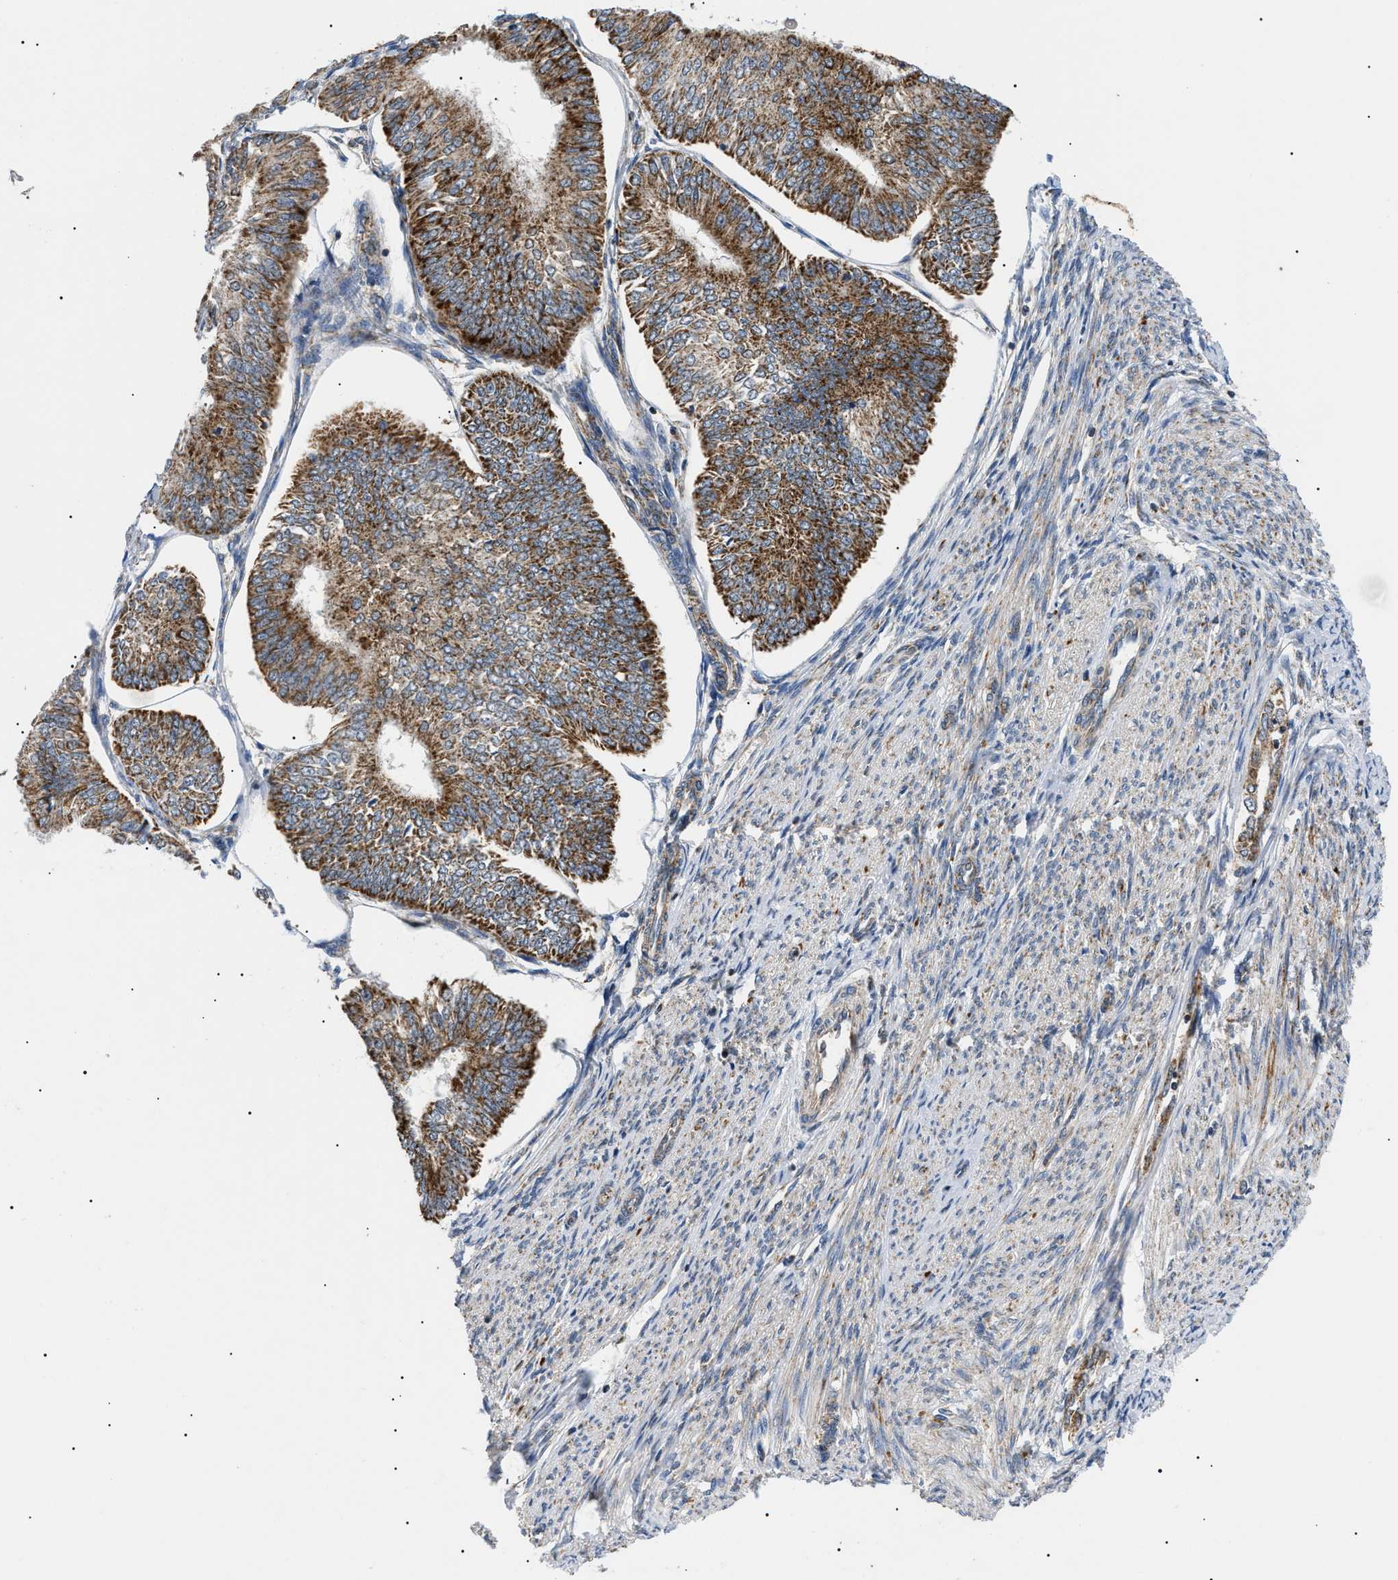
{"staining": {"intensity": "strong", "quantity": ">75%", "location": "cytoplasmic/membranous"}, "tissue": "endometrial cancer", "cell_type": "Tumor cells", "image_type": "cancer", "snomed": [{"axis": "morphology", "description": "Adenocarcinoma, NOS"}, {"axis": "topography", "description": "Endometrium"}], "caption": "An IHC histopathology image of tumor tissue is shown. Protein staining in brown highlights strong cytoplasmic/membranous positivity in adenocarcinoma (endometrial) within tumor cells.", "gene": "TOMM6", "patient": {"sex": "female", "age": 58}}